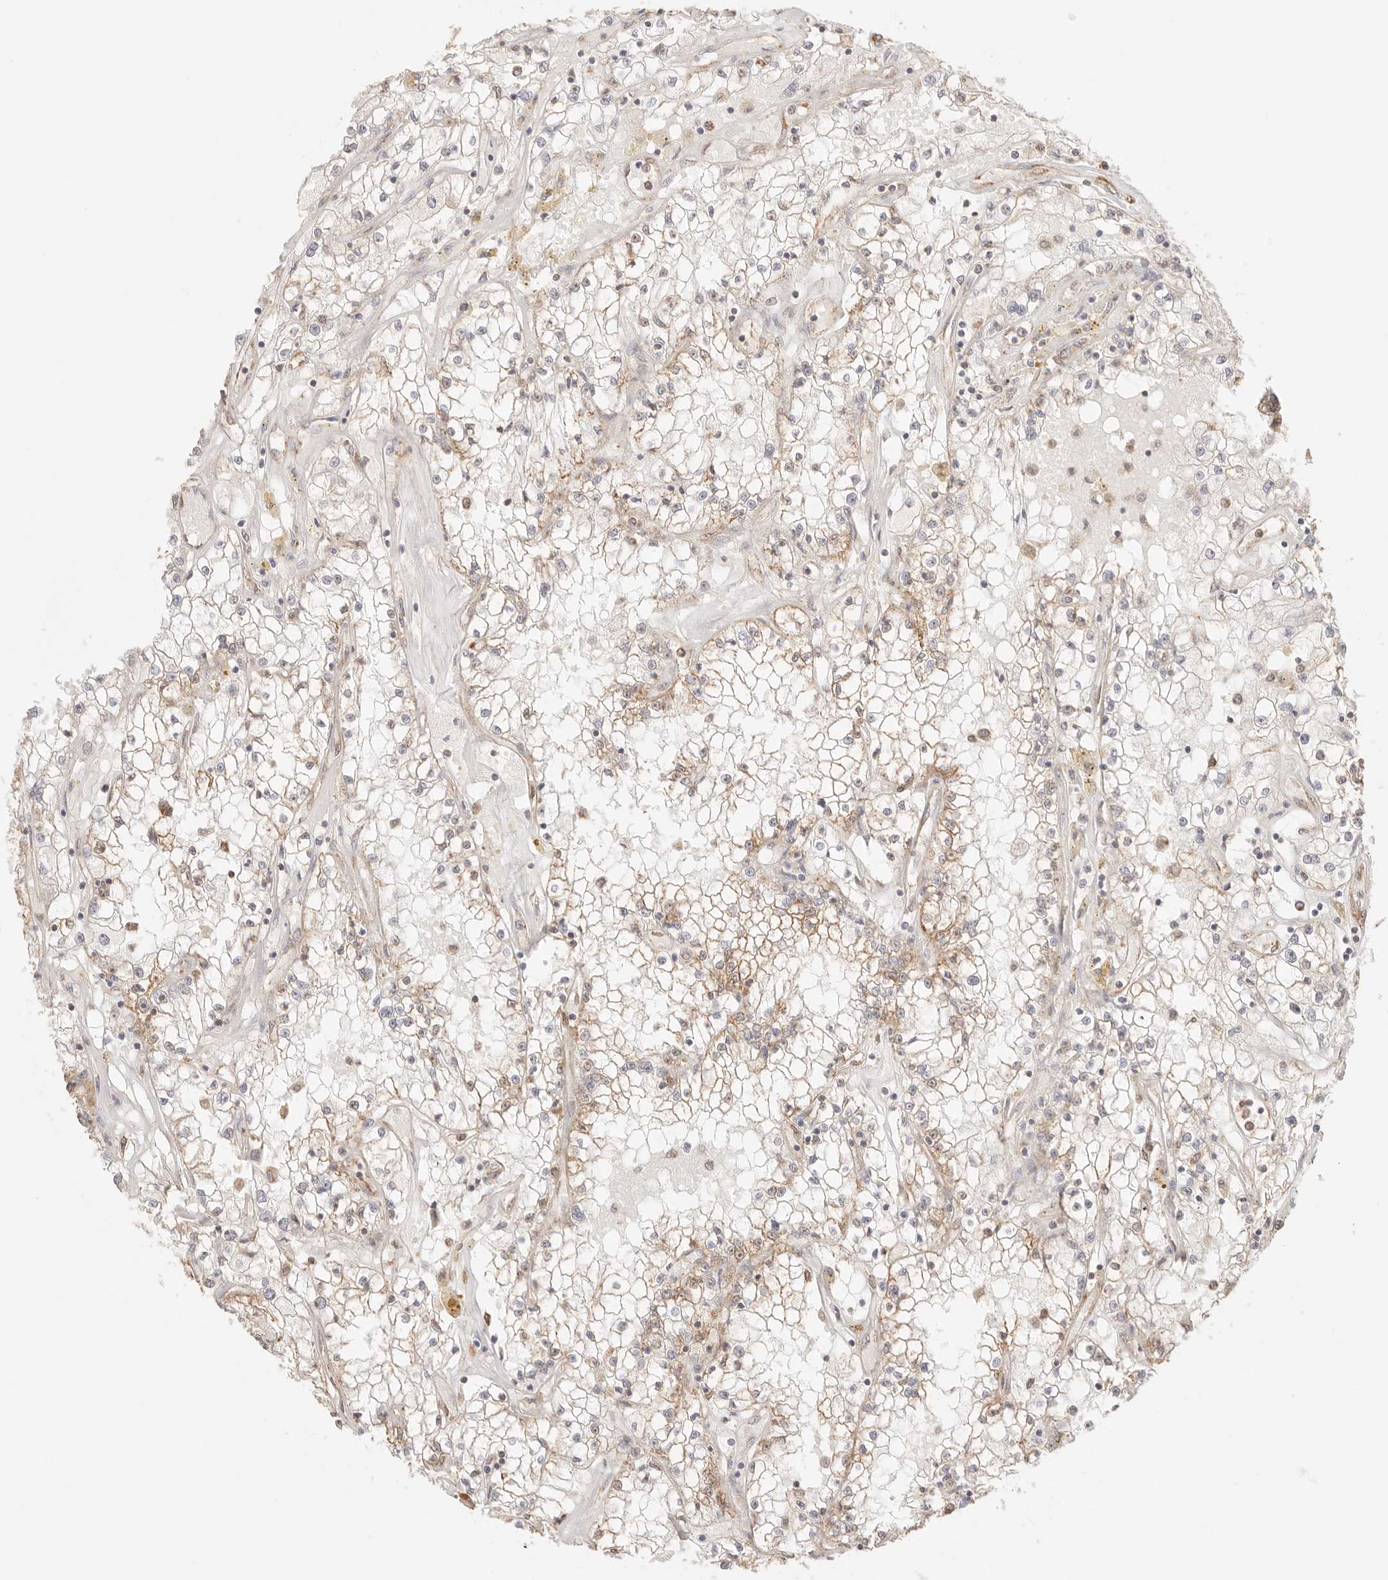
{"staining": {"intensity": "weak", "quantity": "<25%", "location": "cytoplasmic/membranous"}, "tissue": "renal cancer", "cell_type": "Tumor cells", "image_type": "cancer", "snomed": [{"axis": "morphology", "description": "Adenocarcinoma, NOS"}, {"axis": "topography", "description": "Kidney"}], "caption": "Renal cancer was stained to show a protein in brown. There is no significant staining in tumor cells.", "gene": "IL1R2", "patient": {"sex": "male", "age": 56}}